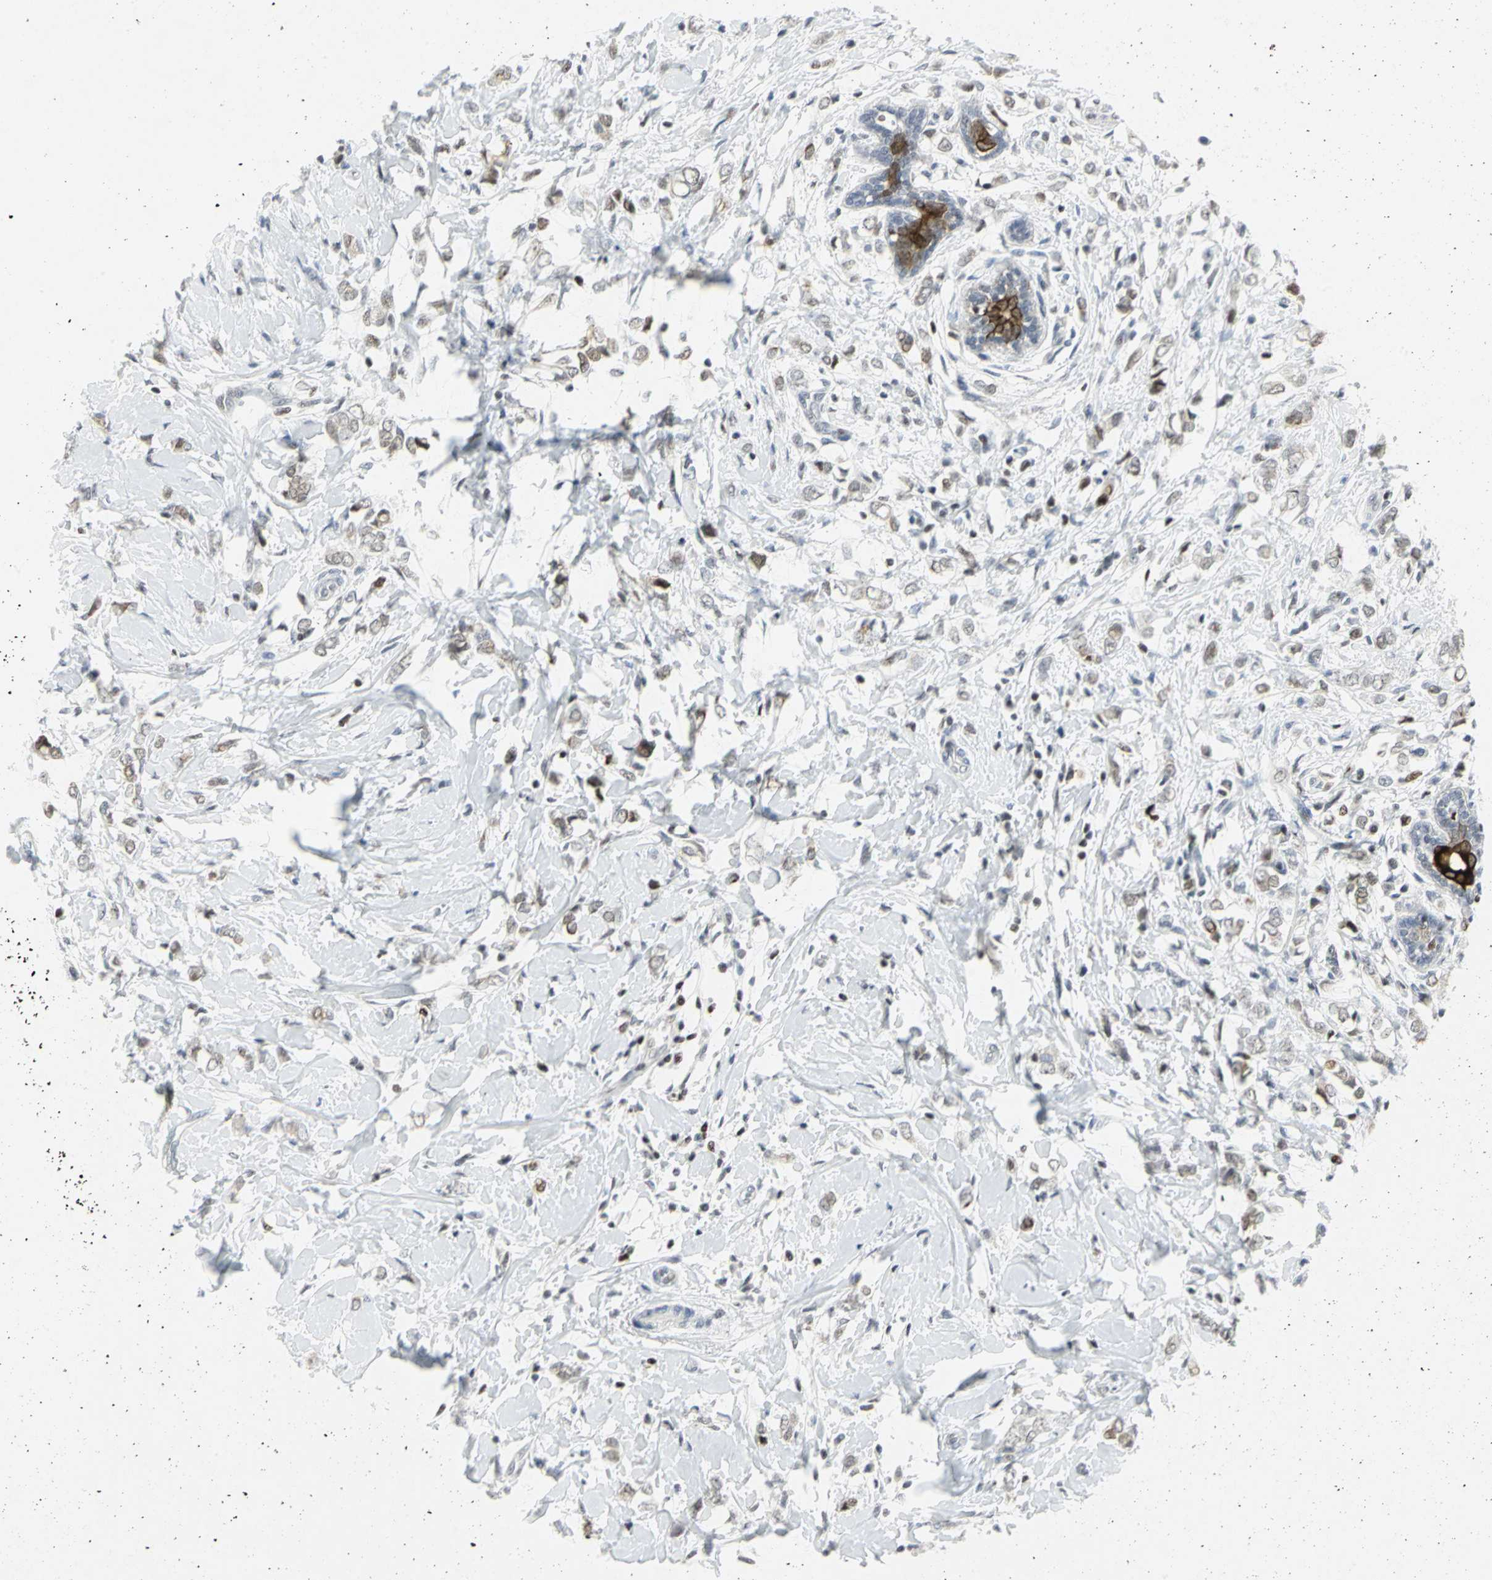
{"staining": {"intensity": "weak", "quantity": "<25%", "location": "nuclear"}, "tissue": "breast cancer", "cell_type": "Tumor cells", "image_type": "cancer", "snomed": [{"axis": "morphology", "description": "Normal tissue, NOS"}, {"axis": "morphology", "description": "Lobular carcinoma"}, {"axis": "topography", "description": "Breast"}], "caption": "DAB immunohistochemical staining of human lobular carcinoma (breast) demonstrates no significant staining in tumor cells.", "gene": "RPA1", "patient": {"sex": "female", "age": 47}}